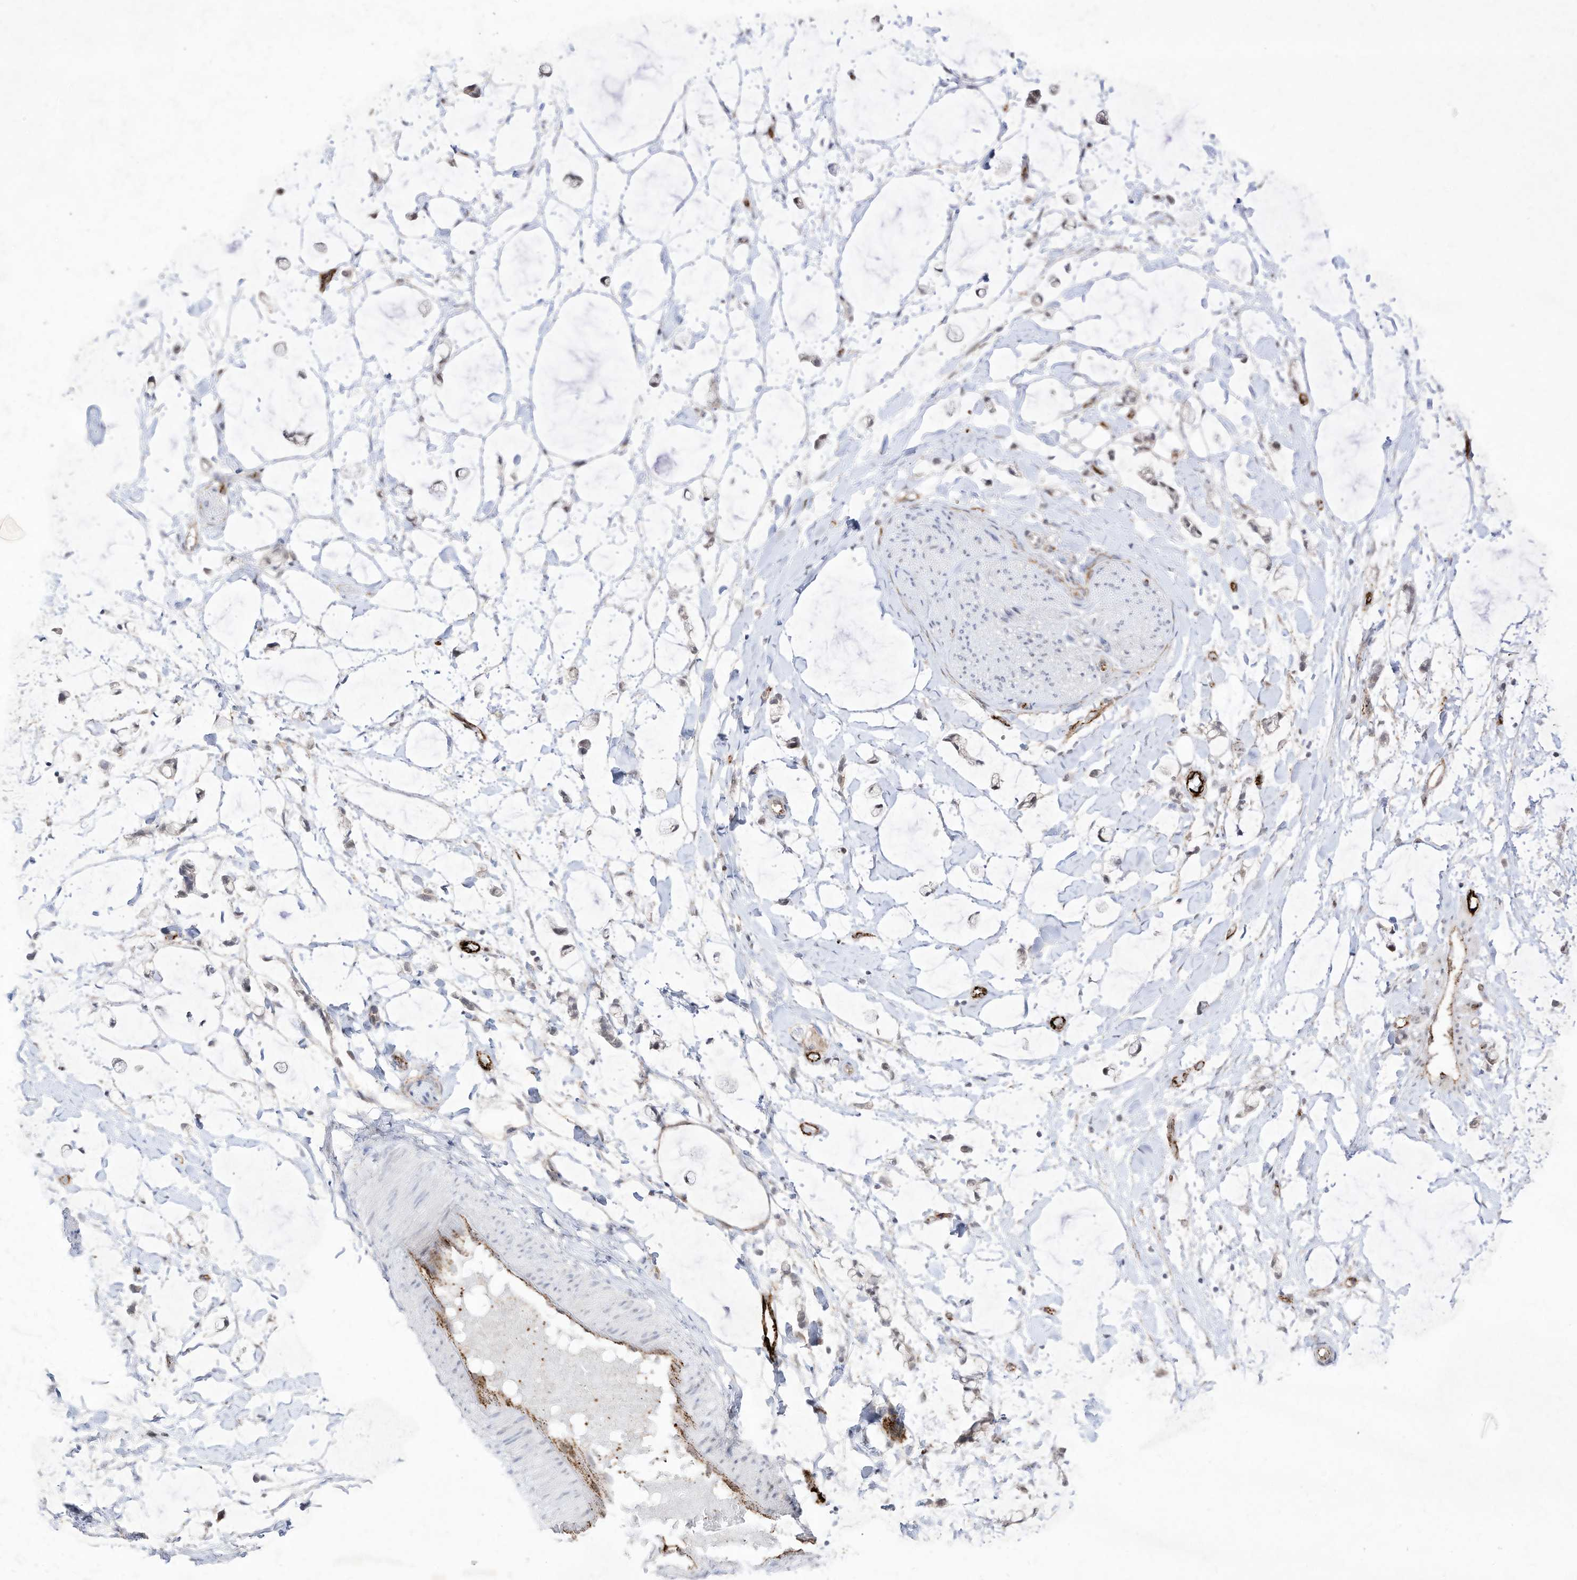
{"staining": {"intensity": "negative", "quantity": "none", "location": "none"}, "tissue": "adipose tissue", "cell_type": "Adipocytes", "image_type": "normal", "snomed": [{"axis": "morphology", "description": "Normal tissue, NOS"}, {"axis": "morphology", "description": "Adenocarcinoma, NOS"}, {"axis": "topography", "description": "Colon"}, {"axis": "topography", "description": "Peripheral nerve tissue"}], "caption": "Adipocytes are negative for protein expression in normal human adipose tissue. (Immunohistochemistry, brightfield microscopy, high magnification).", "gene": "ZGRF1", "patient": {"sex": "male", "age": 14}}